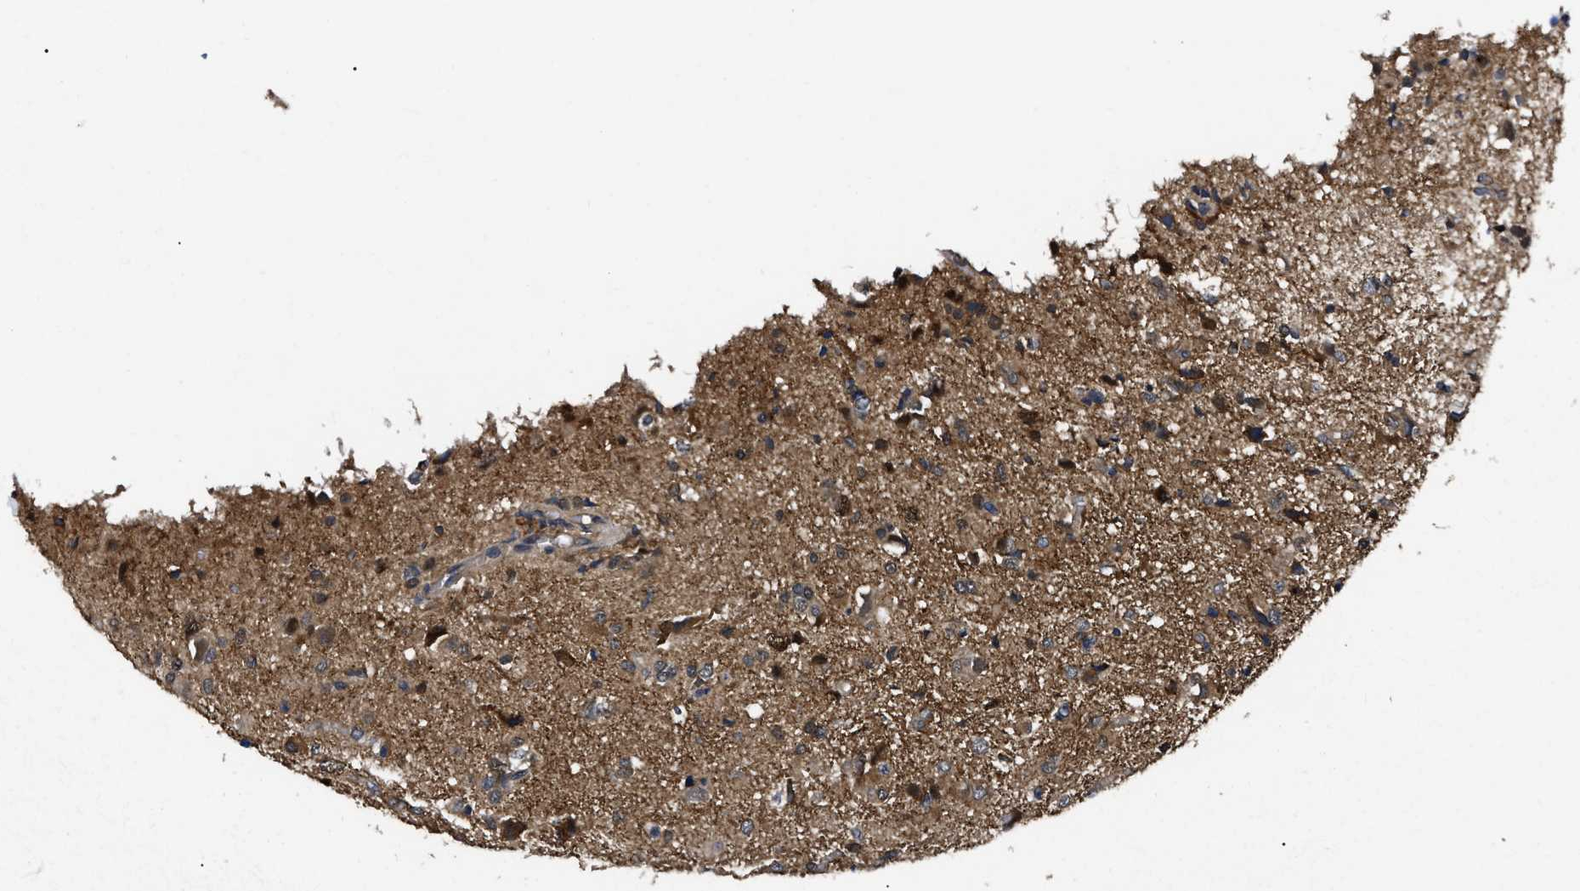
{"staining": {"intensity": "moderate", "quantity": ">75%", "location": "cytoplasmic/membranous"}, "tissue": "glioma", "cell_type": "Tumor cells", "image_type": "cancer", "snomed": [{"axis": "morphology", "description": "Glioma, malignant, High grade"}, {"axis": "topography", "description": "Brain"}], "caption": "Protein analysis of malignant glioma (high-grade) tissue reveals moderate cytoplasmic/membranous positivity in about >75% of tumor cells. (IHC, brightfield microscopy, high magnification).", "gene": "GET4", "patient": {"sex": "female", "age": 59}}